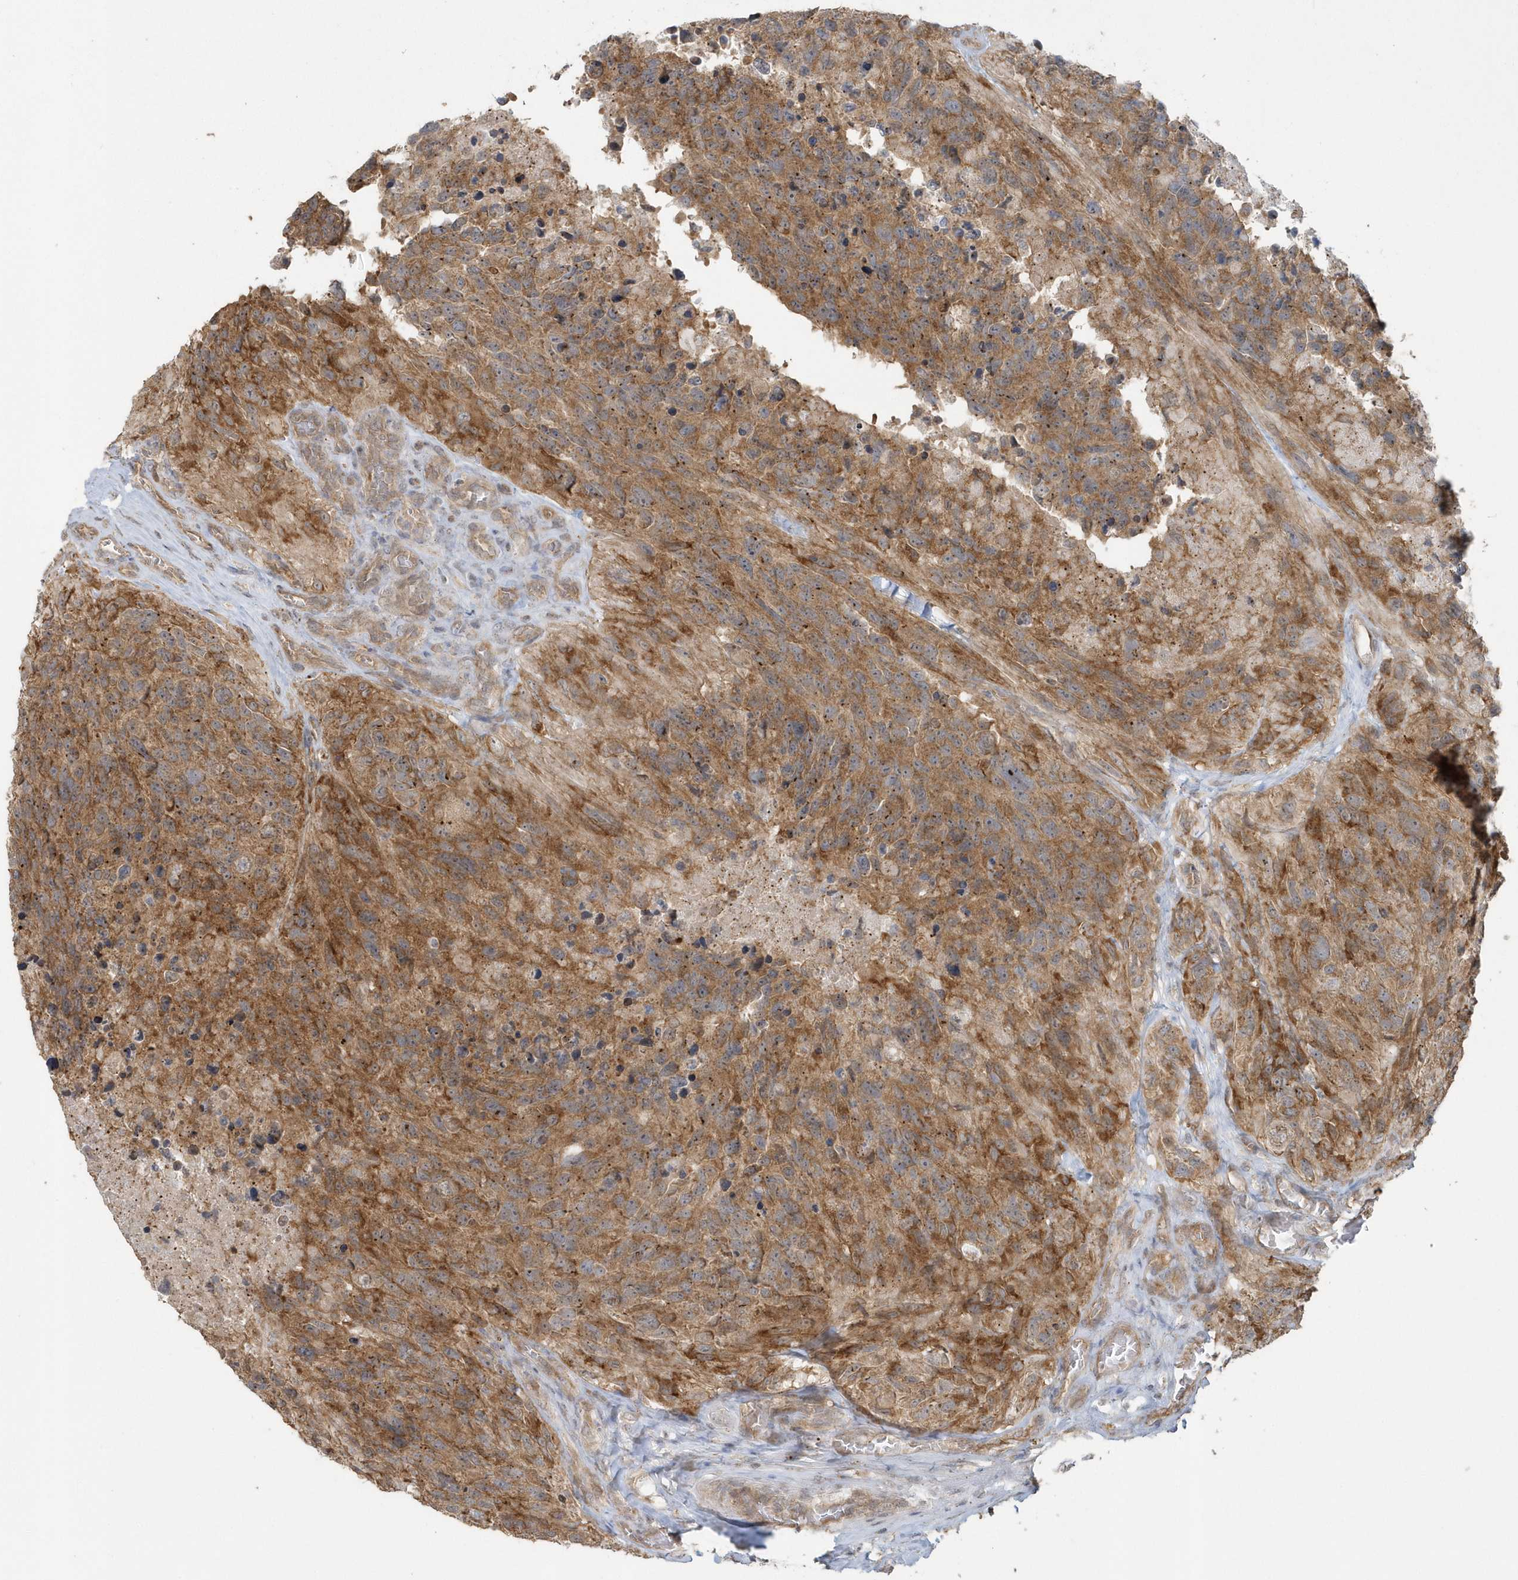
{"staining": {"intensity": "moderate", "quantity": ">75%", "location": "cytoplasmic/membranous"}, "tissue": "glioma", "cell_type": "Tumor cells", "image_type": "cancer", "snomed": [{"axis": "morphology", "description": "Glioma, malignant, High grade"}, {"axis": "topography", "description": "Brain"}], "caption": "A brown stain labels moderate cytoplasmic/membranous positivity of a protein in human glioma tumor cells. (brown staining indicates protein expression, while blue staining denotes nuclei).", "gene": "STIM2", "patient": {"sex": "male", "age": 69}}